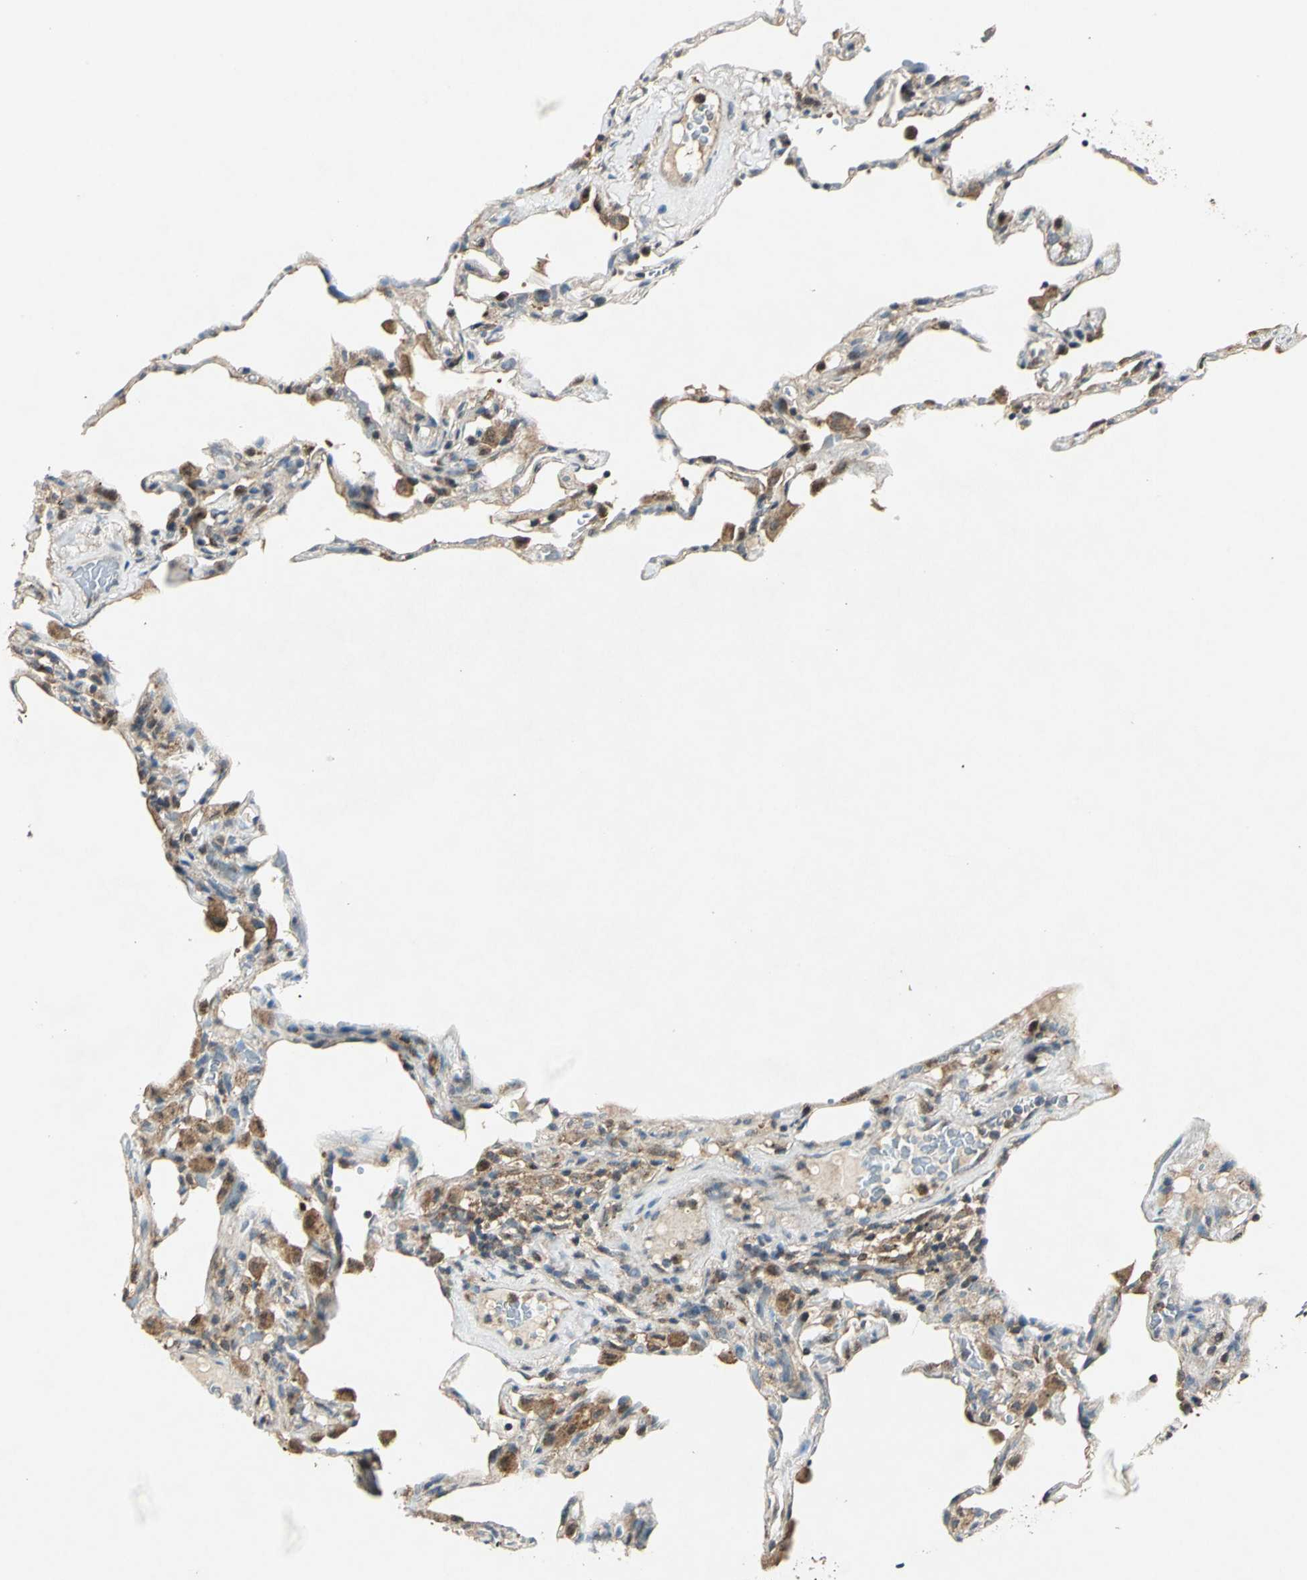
{"staining": {"intensity": "moderate", "quantity": "<25%", "location": "nuclear"}, "tissue": "lung", "cell_type": "Alveolar cells", "image_type": "normal", "snomed": [{"axis": "morphology", "description": "Normal tissue, NOS"}, {"axis": "topography", "description": "Lung"}], "caption": "A low amount of moderate nuclear positivity is seen in approximately <25% of alveolar cells in unremarkable lung.", "gene": "AHSA1", "patient": {"sex": "male", "age": 59}}